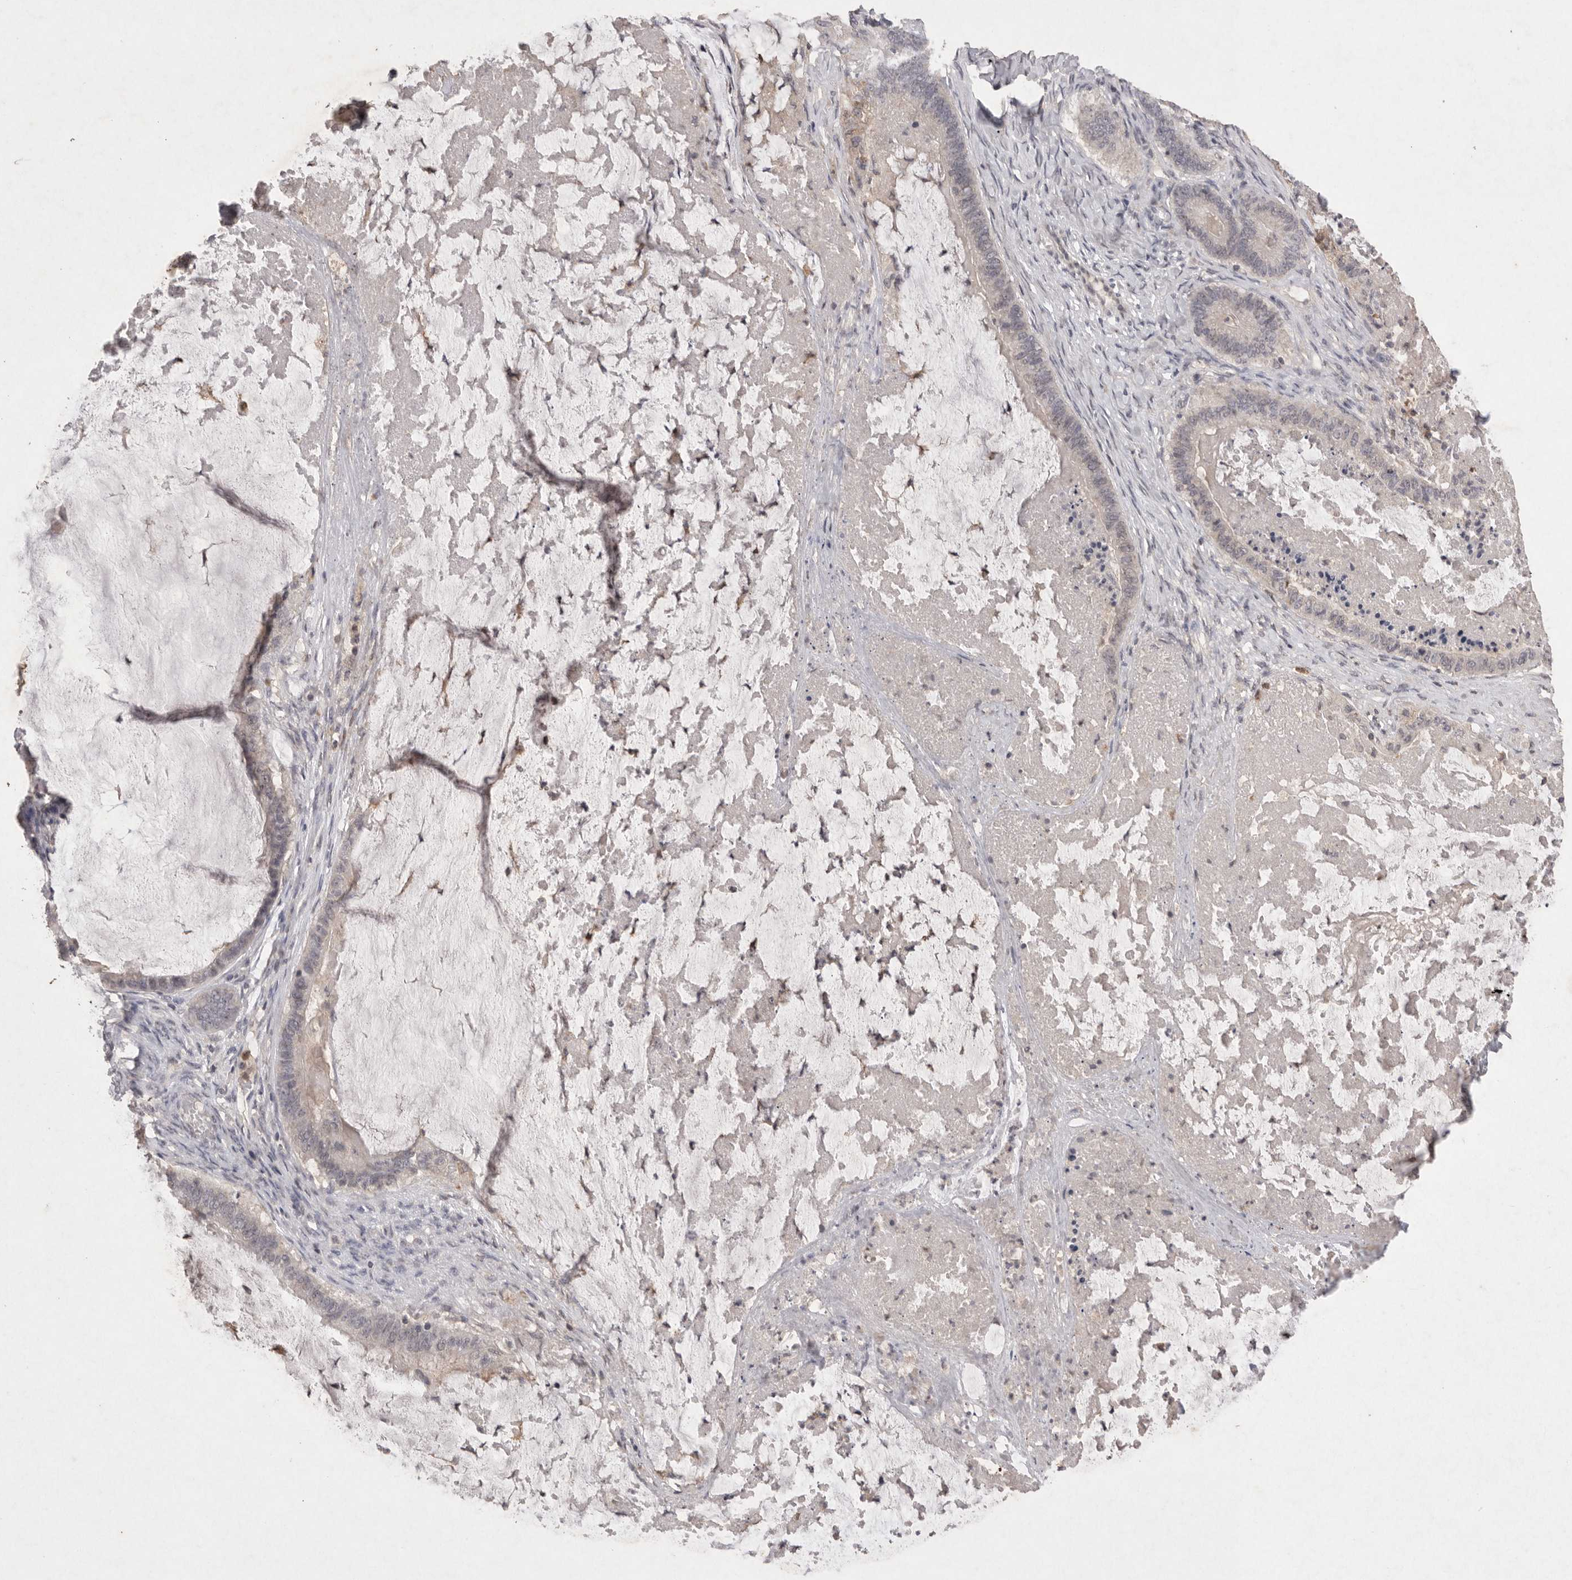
{"staining": {"intensity": "negative", "quantity": "none", "location": "none"}, "tissue": "ovarian cancer", "cell_type": "Tumor cells", "image_type": "cancer", "snomed": [{"axis": "morphology", "description": "Cystadenocarcinoma, mucinous, NOS"}, {"axis": "topography", "description": "Ovary"}], "caption": "Human ovarian cancer stained for a protein using immunohistochemistry displays no staining in tumor cells.", "gene": "APLNR", "patient": {"sex": "female", "age": 61}}